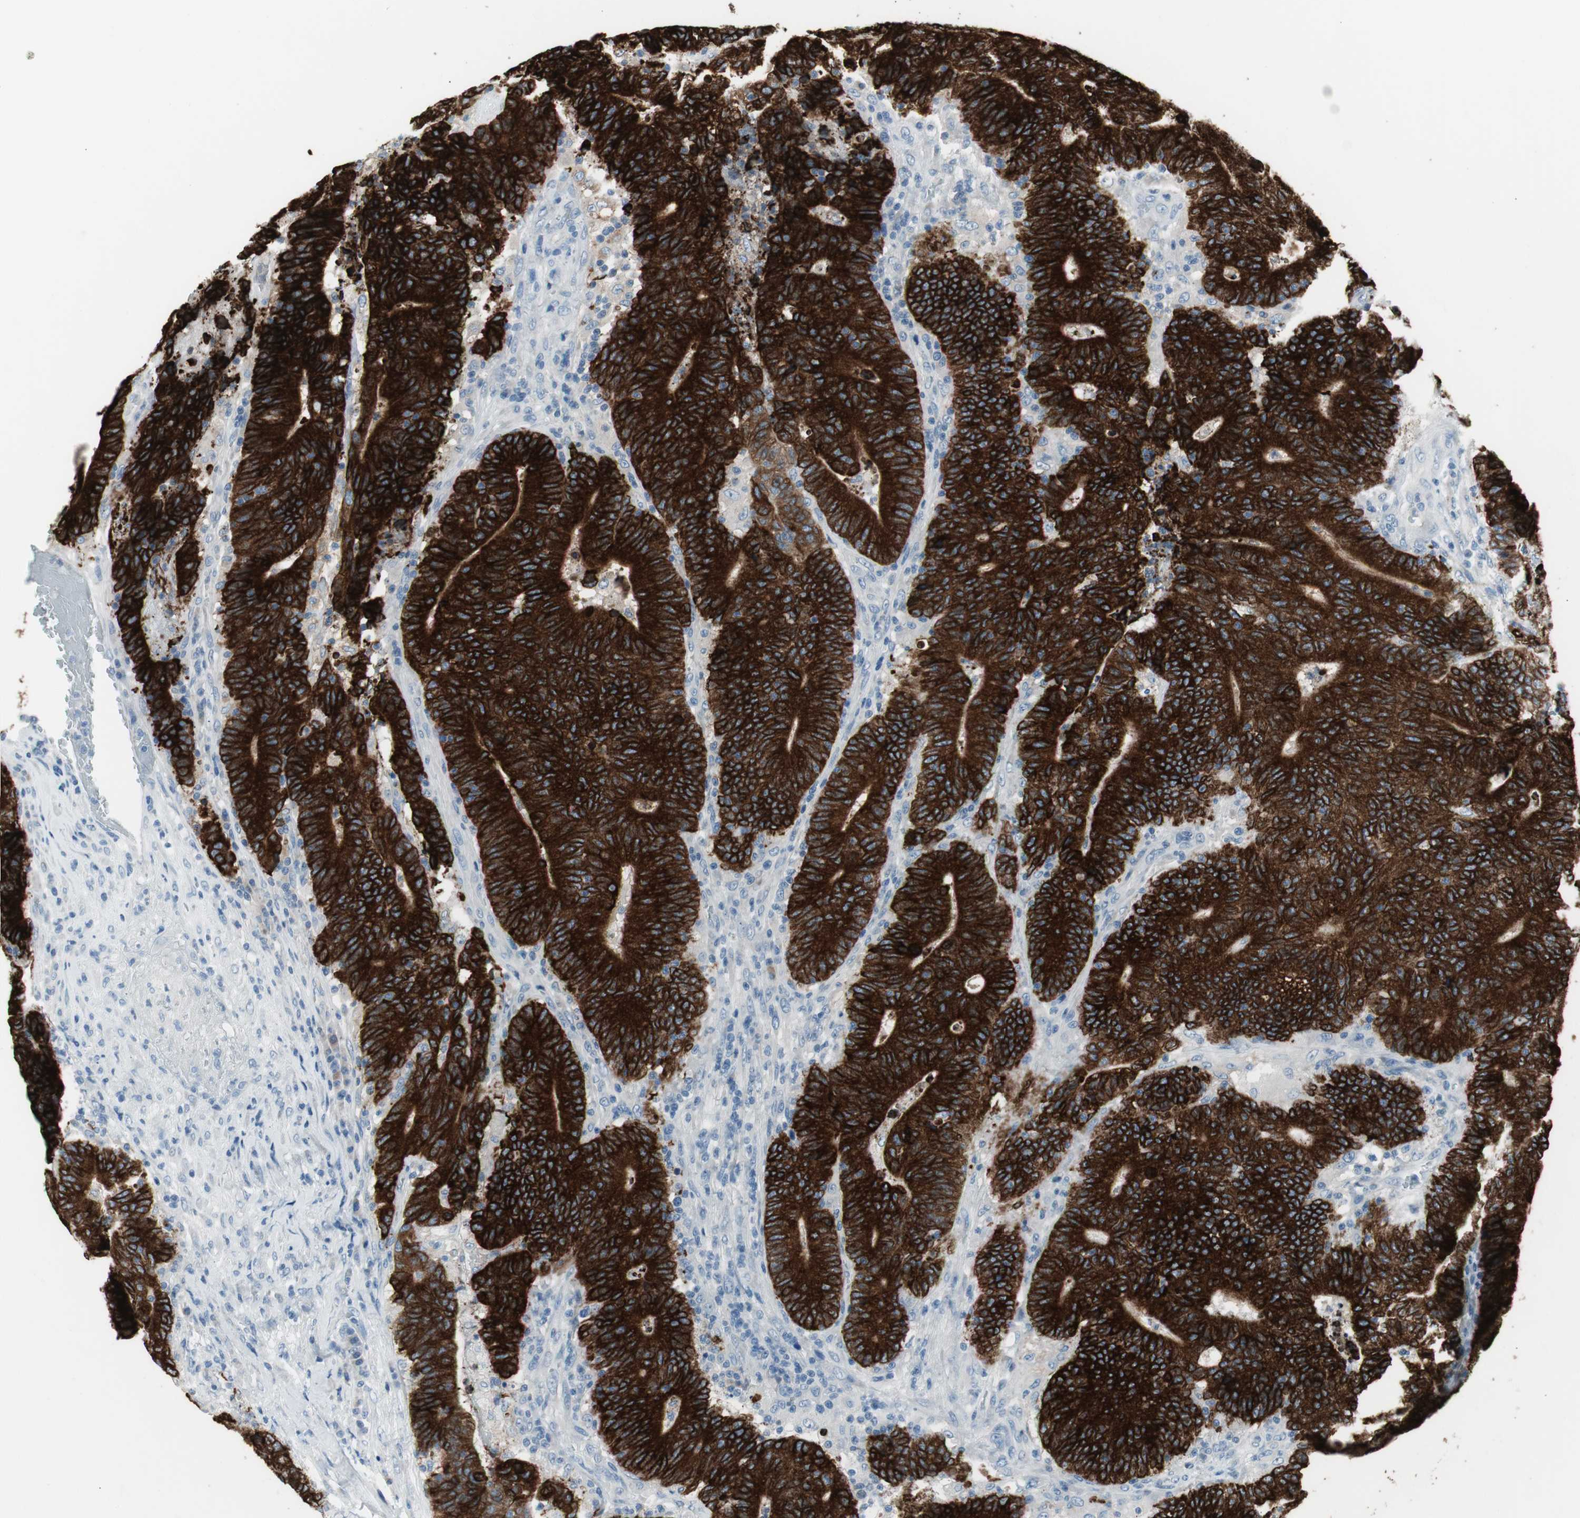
{"staining": {"intensity": "strong", "quantity": ">75%", "location": "cytoplasmic/membranous"}, "tissue": "colorectal cancer", "cell_type": "Tumor cells", "image_type": "cancer", "snomed": [{"axis": "morphology", "description": "Normal tissue, NOS"}, {"axis": "morphology", "description": "Adenocarcinoma, NOS"}, {"axis": "topography", "description": "Colon"}], "caption": "A photomicrograph of colorectal cancer (adenocarcinoma) stained for a protein shows strong cytoplasmic/membranous brown staining in tumor cells.", "gene": "AGR2", "patient": {"sex": "female", "age": 75}}